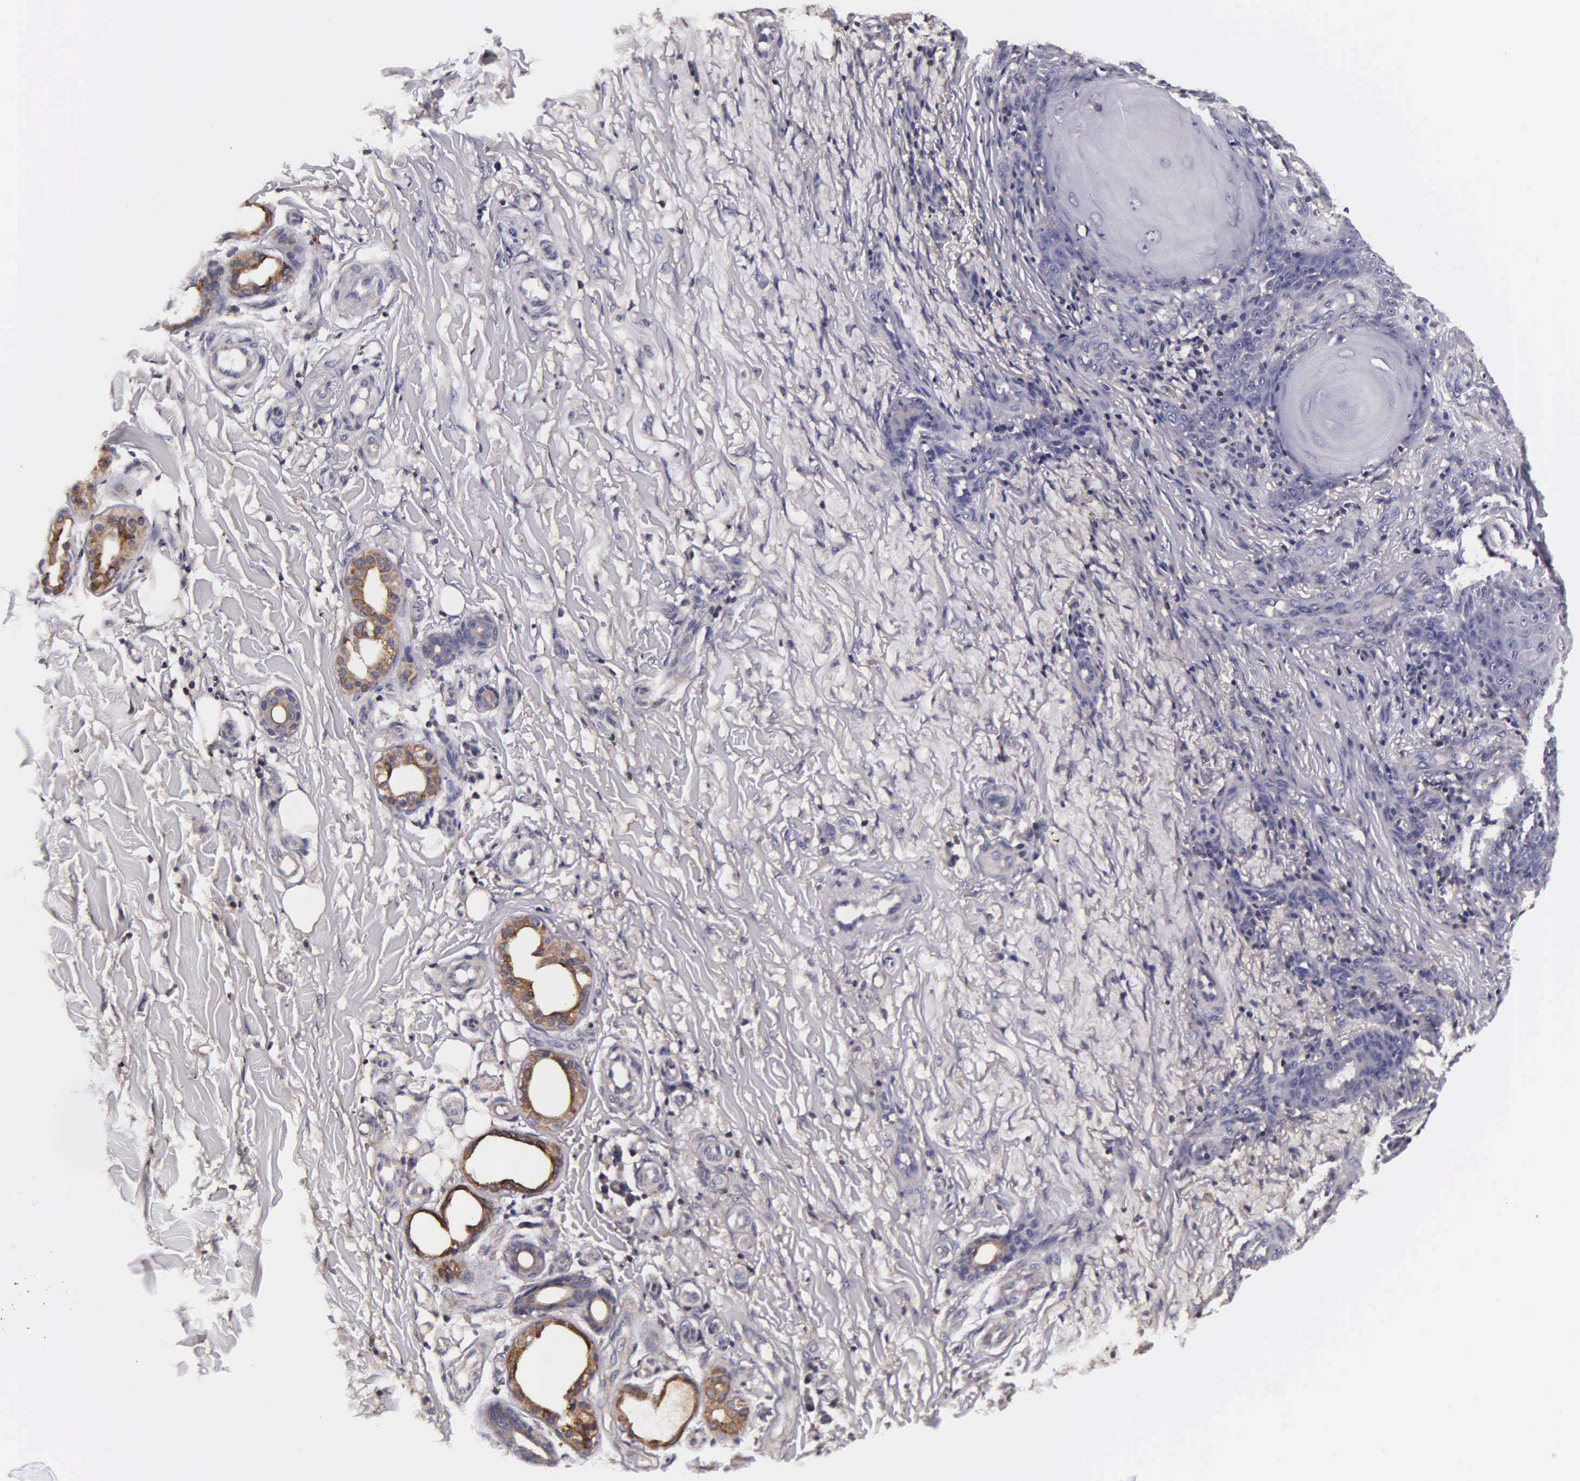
{"staining": {"intensity": "negative", "quantity": "none", "location": "none"}, "tissue": "skin cancer", "cell_type": "Tumor cells", "image_type": "cancer", "snomed": [{"axis": "morphology", "description": "Basal cell carcinoma"}, {"axis": "topography", "description": "Skin"}], "caption": "There is no significant expression in tumor cells of skin cancer (basal cell carcinoma).", "gene": "PSMA3", "patient": {"sex": "male", "age": 81}}